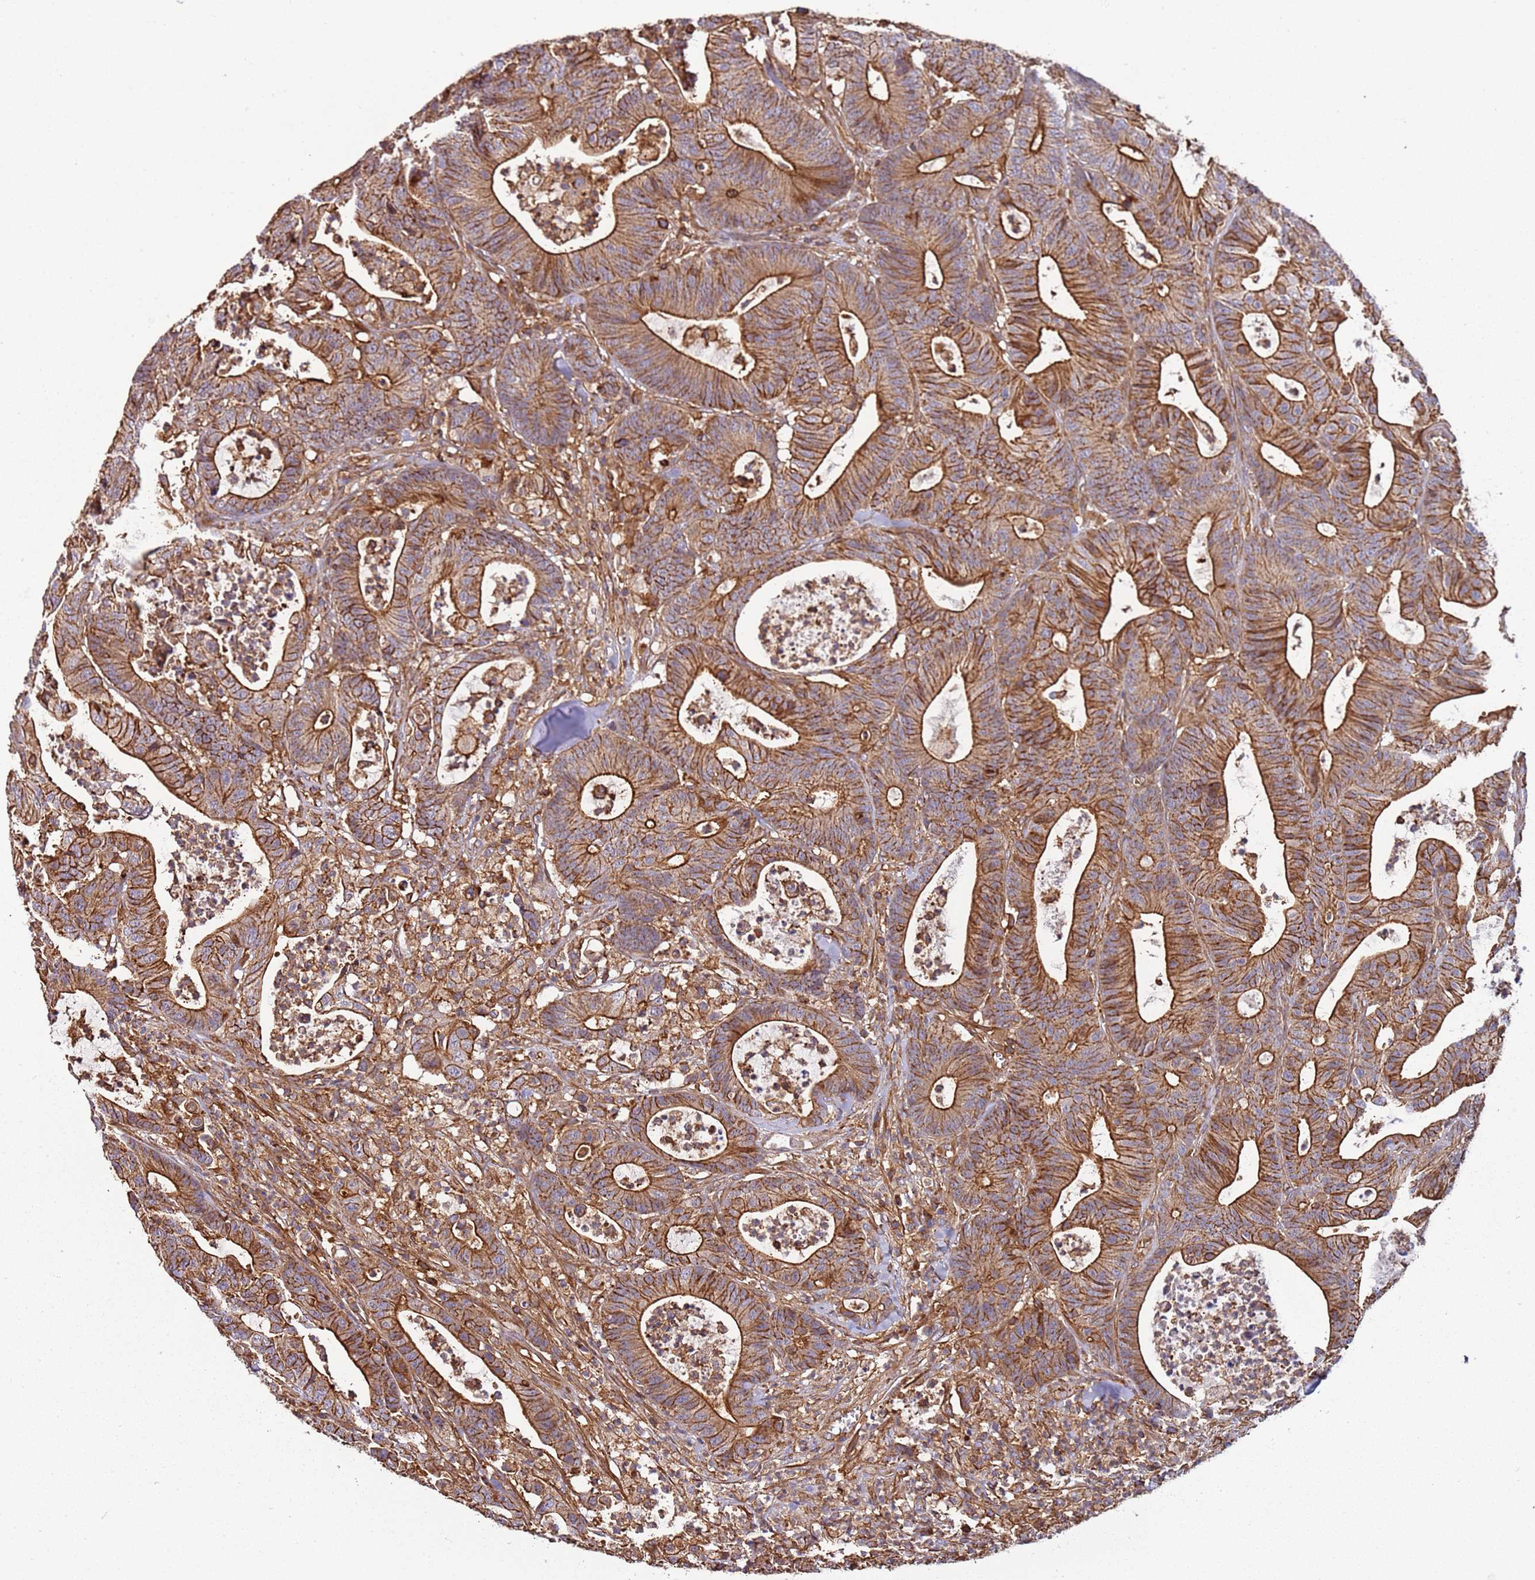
{"staining": {"intensity": "moderate", "quantity": ">75%", "location": "cytoplasmic/membranous"}, "tissue": "colorectal cancer", "cell_type": "Tumor cells", "image_type": "cancer", "snomed": [{"axis": "morphology", "description": "Adenocarcinoma, NOS"}, {"axis": "topography", "description": "Colon"}], "caption": "Protein expression analysis of adenocarcinoma (colorectal) demonstrates moderate cytoplasmic/membranous staining in about >75% of tumor cells. (DAB IHC with brightfield microscopy, high magnification).", "gene": "CYP2U1", "patient": {"sex": "female", "age": 84}}